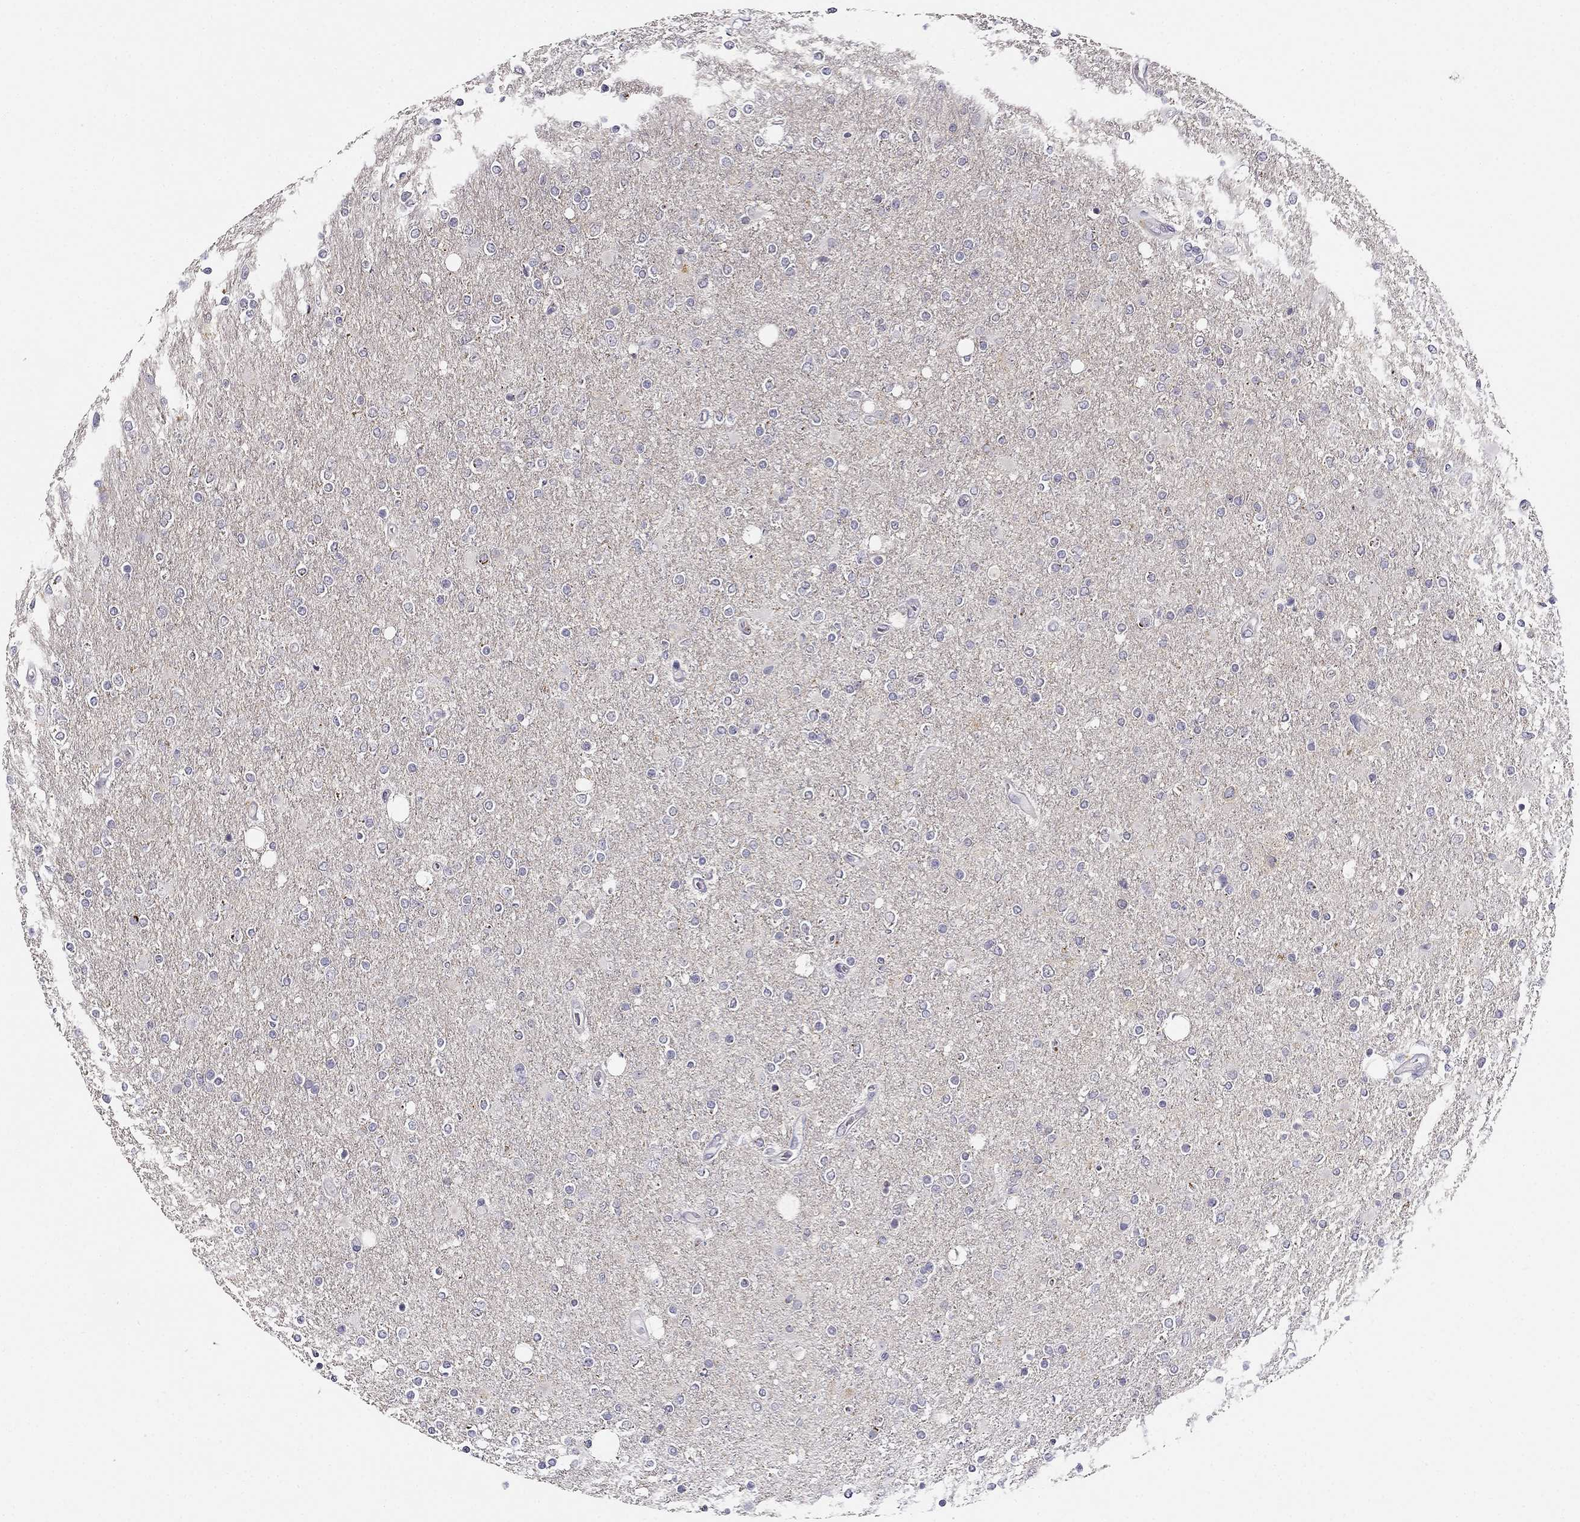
{"staining": {"intensity": "negative", "quantity": "none", "location": "none"}, "tissue": "glioma", "cell_type": "Tumor cells", "image_type": "cancer", "snomed": [{"axis": "morphology", "description": "Glioma, malignant, High grade"}, {"axis": "topography", "description": "Cerebral cortex"}], "caption": "This micrograph is of high-grade glioma (malignant) stained with immunohistochemistry (IHC) to label a protein in brown with the nuclei are counter-stained blue. There is no positivity in tumor cells. The staining was performed using DAB to visualize the protein expression in brown, while the nuclei were stained in blue with hematoxylin (Magnification: 20x).", "gene": "CNR1", "patient": {"sex": "male", "age": 70}}